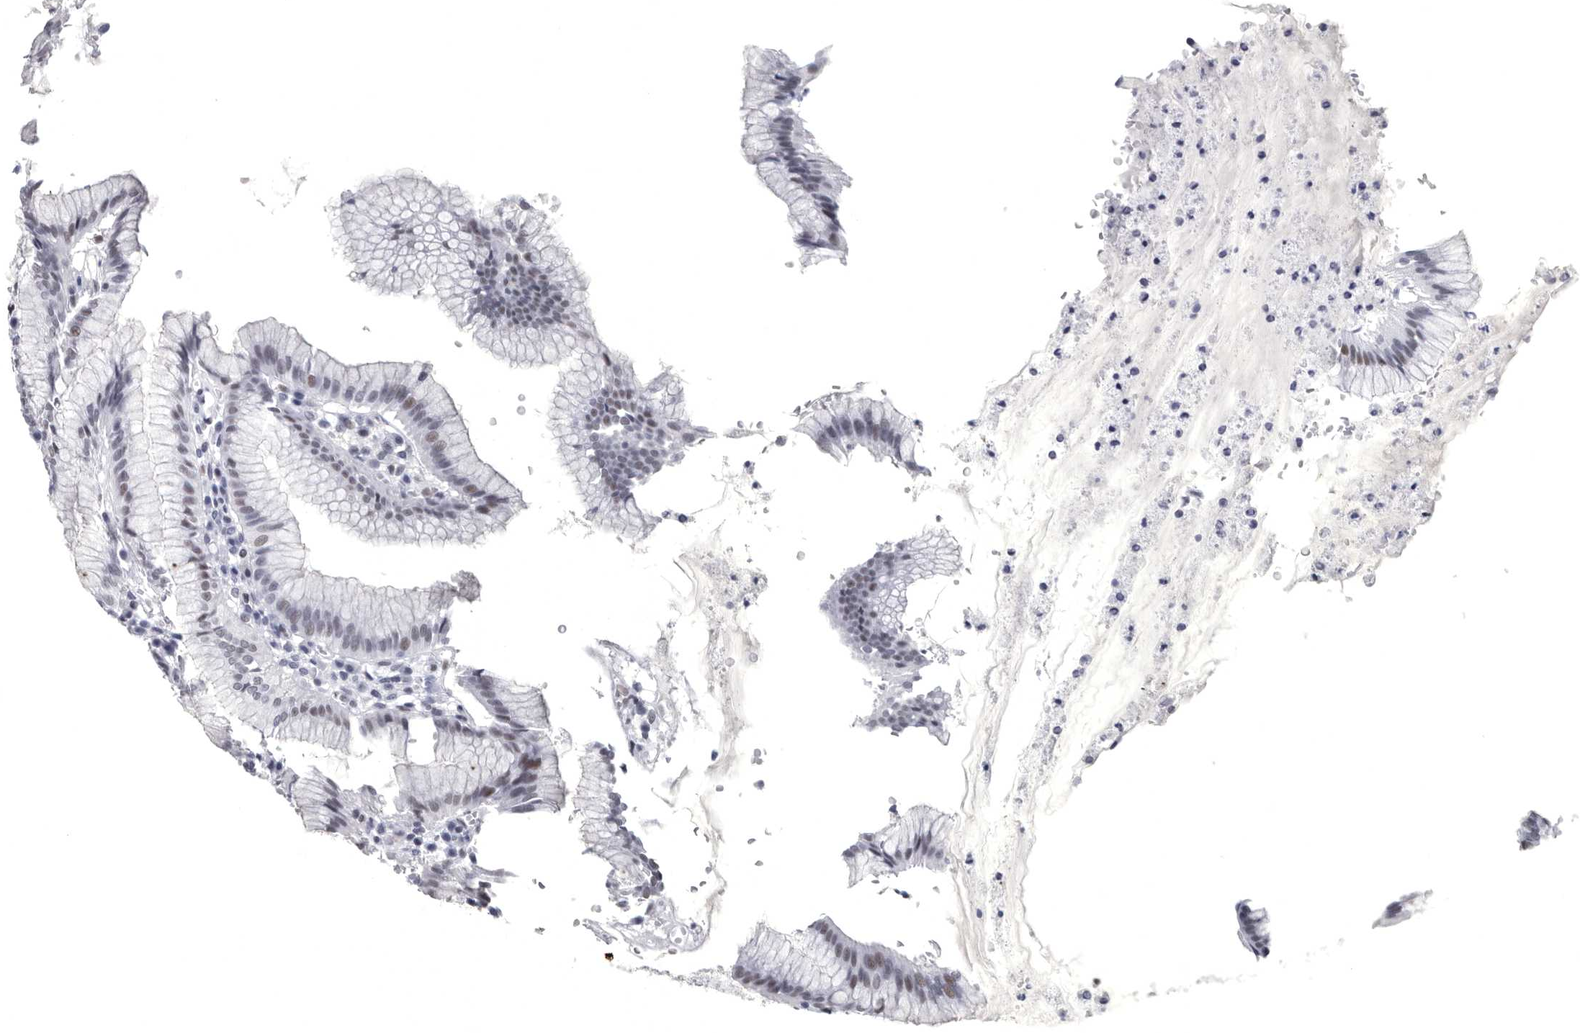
{"staining": {"intensity": "moderate", "quantity": "<25%", "location": "nuclear"}, "tissue": "stomach", "cell_type": "Glandular cells", "image_type": "normal", "snomed": [{"axis": "morphology", "description": "Normal tissue, NOS"}, {"axis": "topography", "description": "Stomach"}], "caption": "Immunohistochemistry (IHC) of normal human stomach displays low levels of moderate nuclear positivity in about <25% of glandular cells. (brown staining indicates protein expression, while blue staining denotes nuclei).", "gene": "WRAP73", "patient": {"sex": "male", "age": 55}}